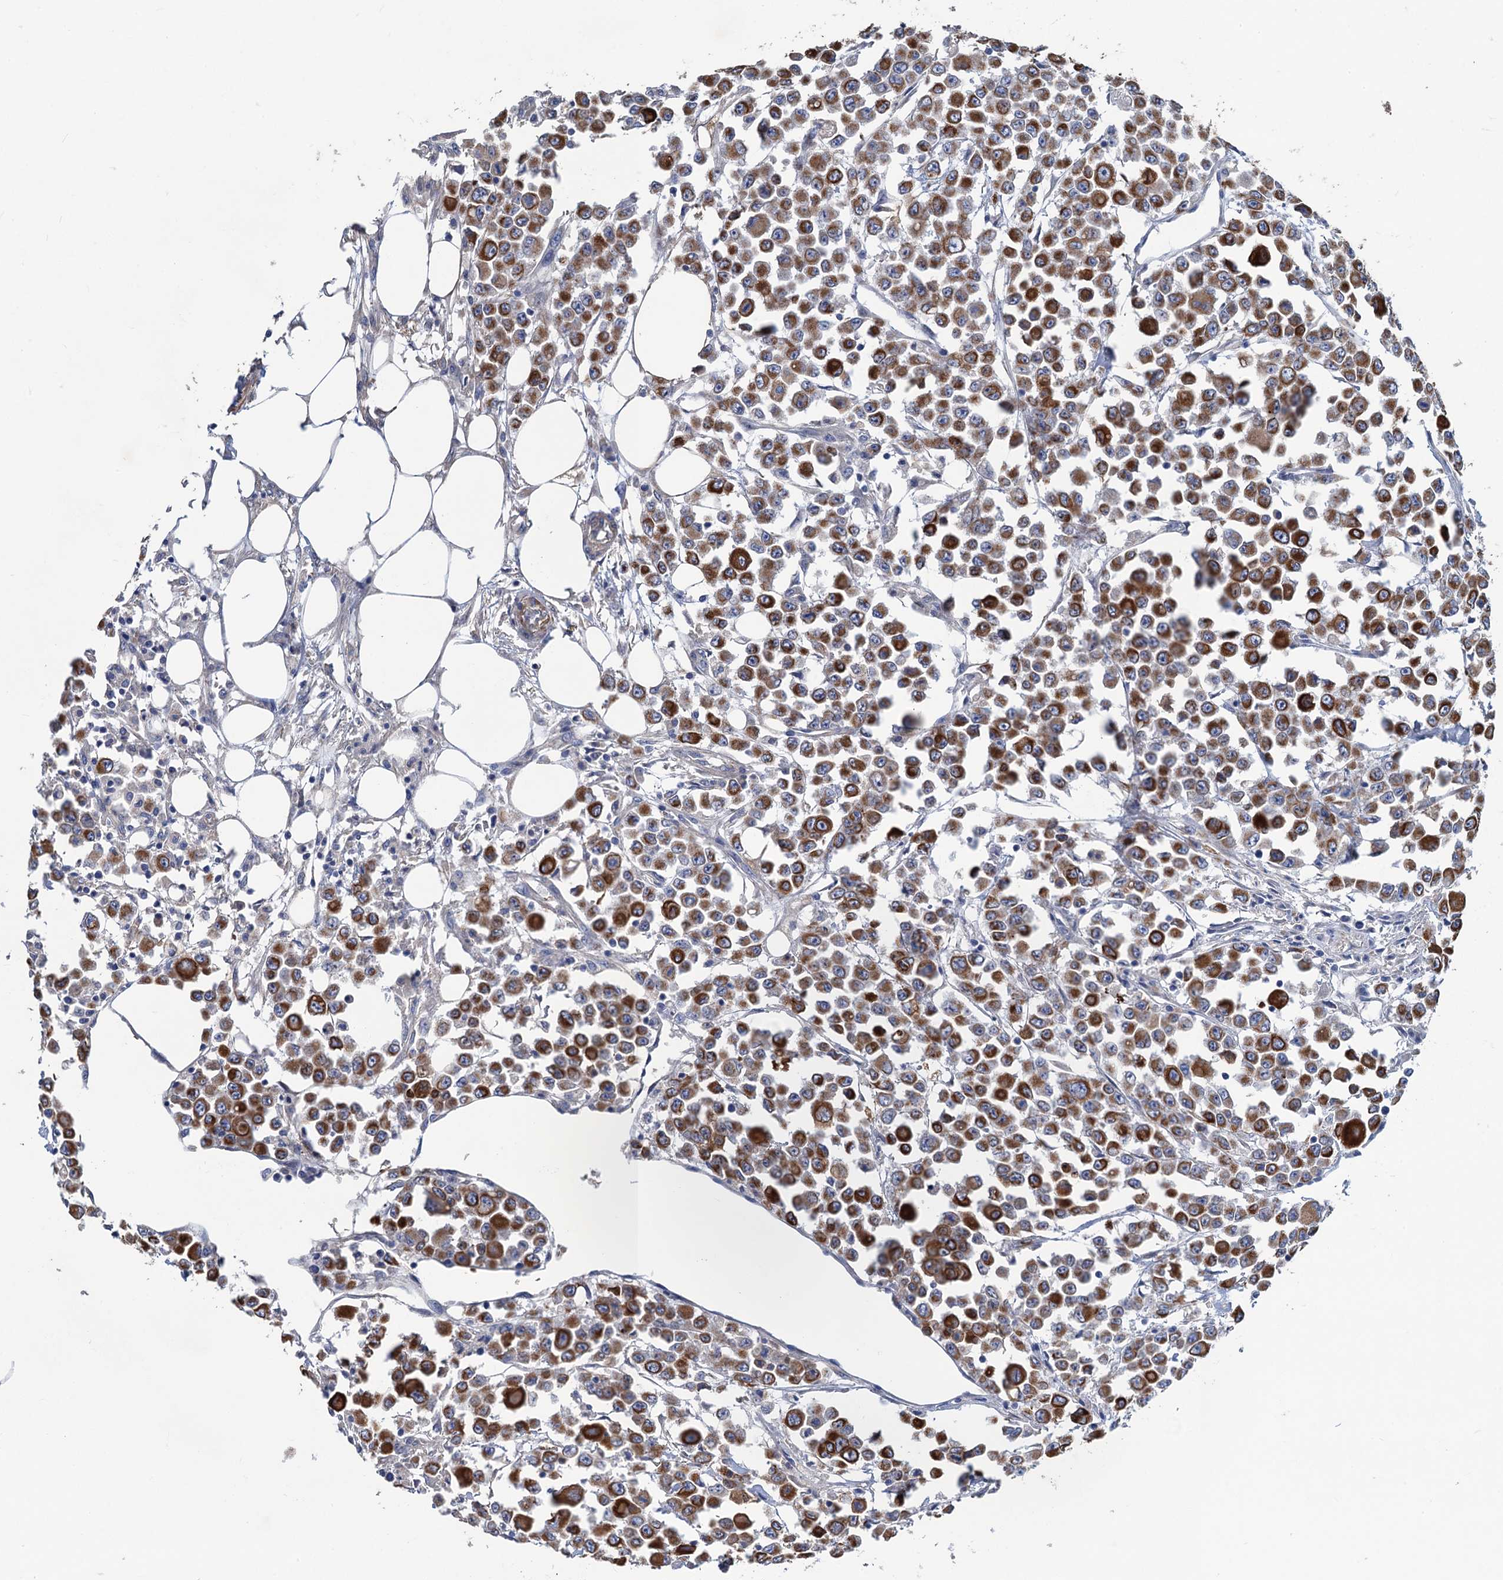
{"staining": {"intensity": "strong", "quantity": "25%-75%", "location": "cytoplasmic/membranous"}, "tissue": "colorectal cancer", "cell_type": "Tumor cells", "image_type": "cancer", "snomed": [{"axis": "morphology", "description": "Adenocarcinoma, NOS"}, {"axis": "topography", "description": "Colon"}], "caption": "DAB immunohistochemical staining of colorectal cancer (adenocarcinoma) shows strong cytoplasmic/membranous protein staining in about 25%-75% of tumor cells.", "gene": "SMCO3", "patient": {"sex": "male", "age": 51}}